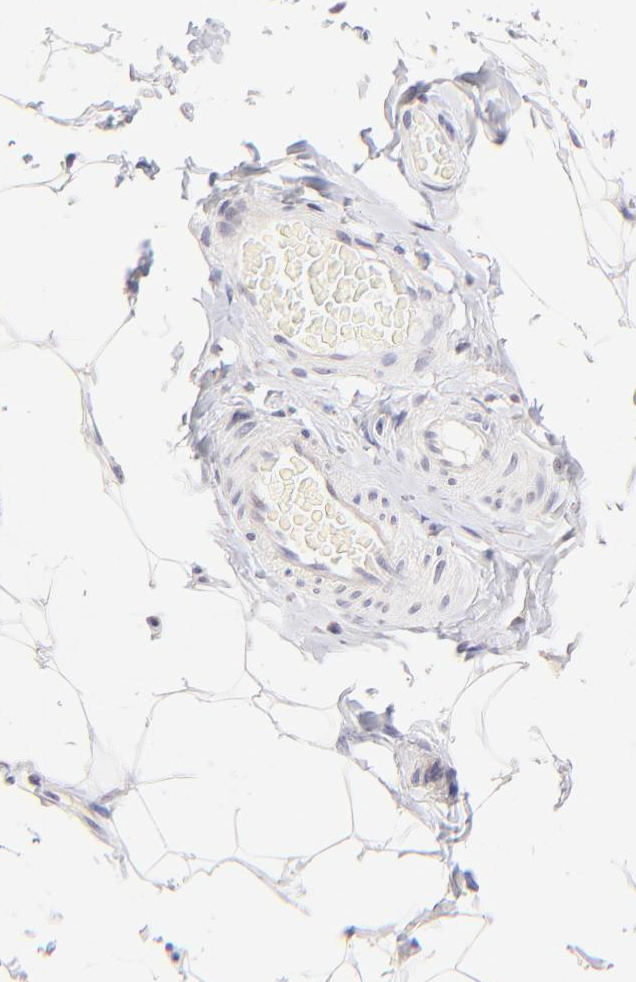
{"staining": {"intensity": "negative", "quantity": "none", "location": "none"}, "tissue": "adipose tissue", "cell_type": "Adipocytes", "image_type": "normal", "snomed": [{"axis": "morphology", "description": "Normal tissue, NOS"}, {"axis": "topography", "description": "Soft tissue"}], "caption": "Photomicrograph shows no protein staining in adipocytes of benign adipose tissue. (Brightfield microscopy of DAB immunohistochemistry (IHC) at high magnification).", "gene": "ZNF155", "patient": {"sex": "male", "age": 26}}